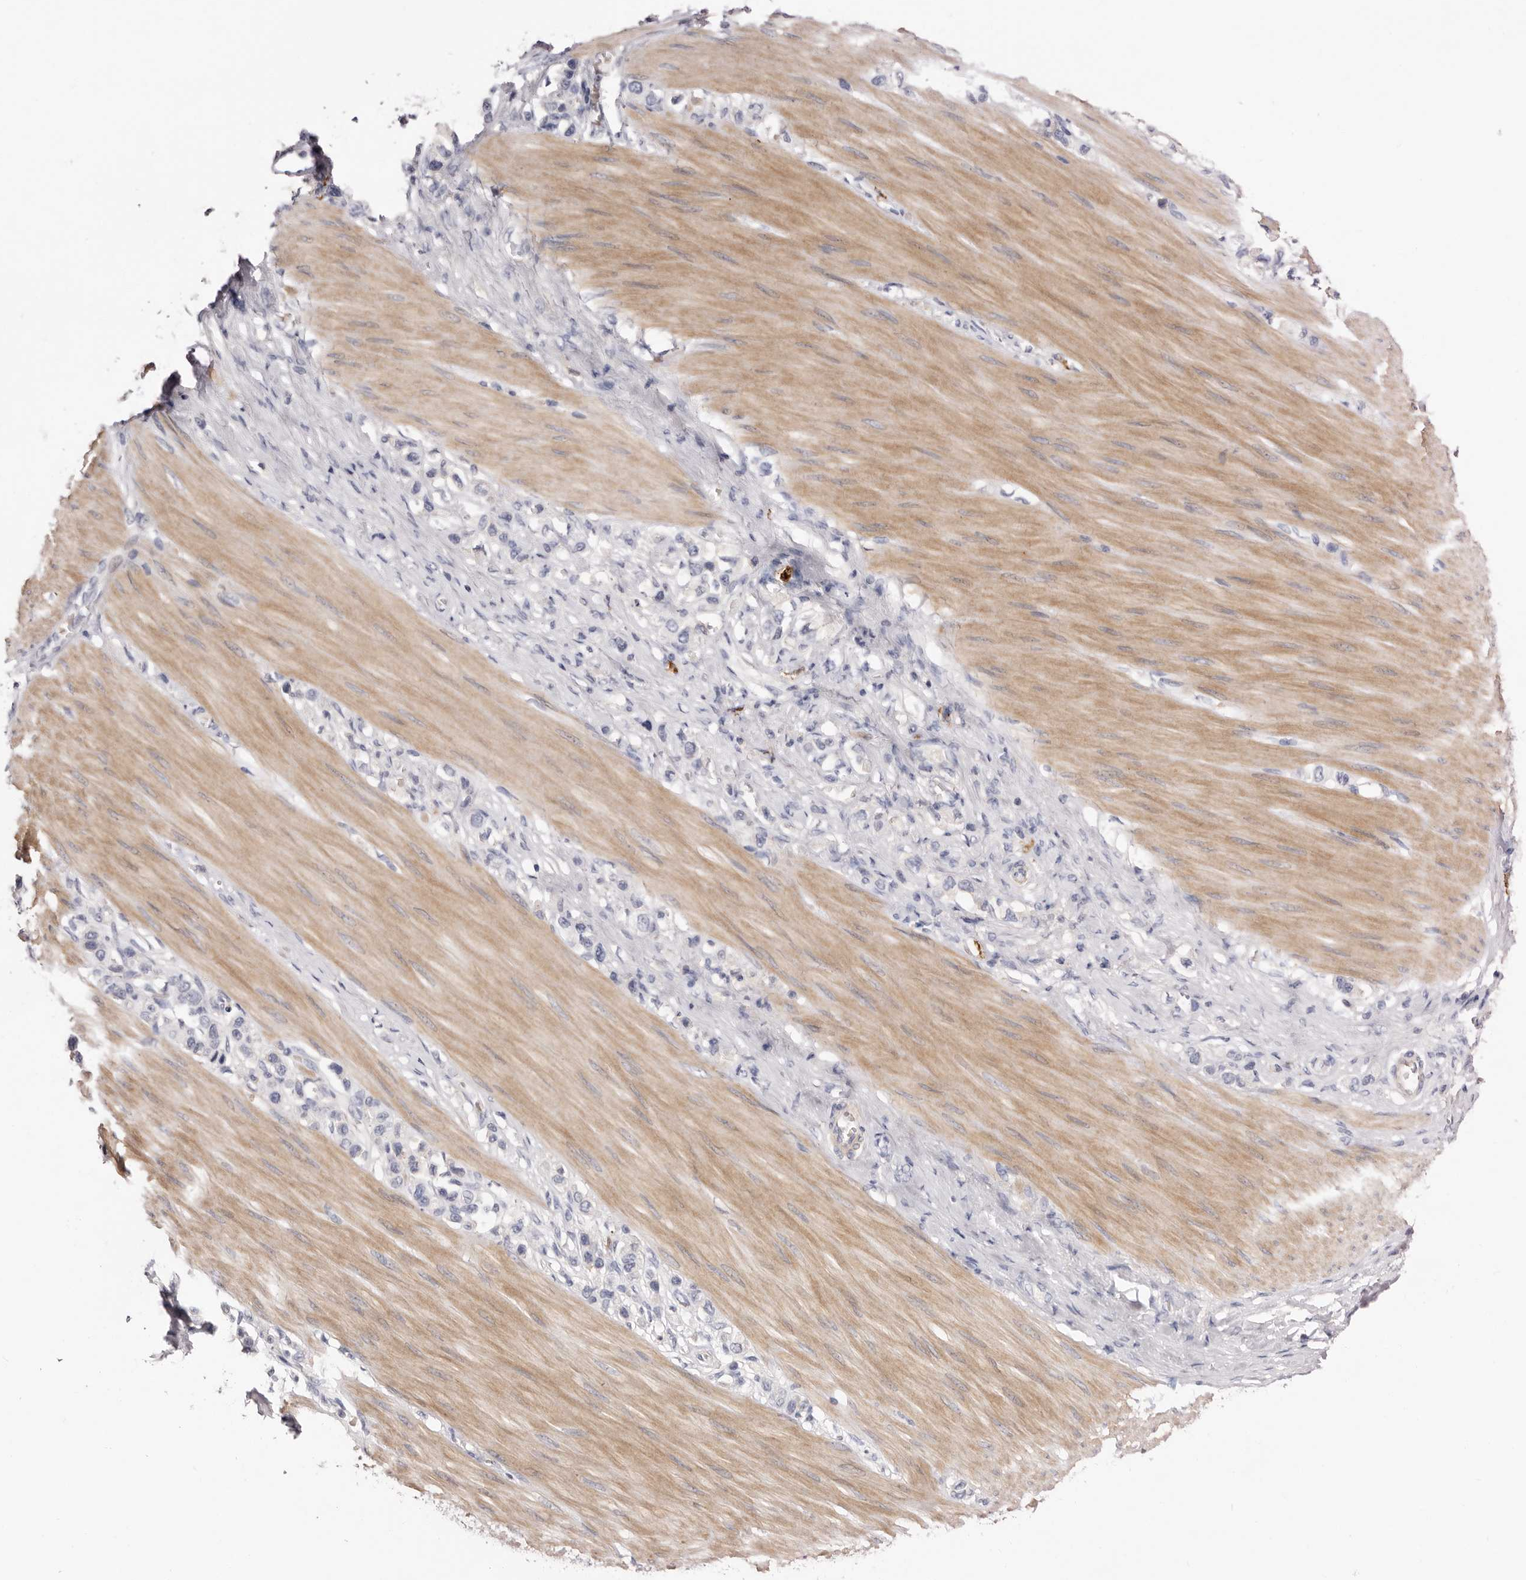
{"staining": {"intensity": "negative", "quantity": "none", "location": "none"}, "tissue": "stomach cancer", "cell_type": "Tumor cells", "image_type": "cancer", "snomed": [{"axis": "morphology", "description": "Adenocarcinoma, NOS"}, {"axis": "topography", "description": "Stomach"}], "caption": "Immunohistochemistry of stomach cancer (adenocarcinoma) reveals no staining in tumor cells.", "gene": "S1PR5", "patient": {"sex": "female", "age": 65}}